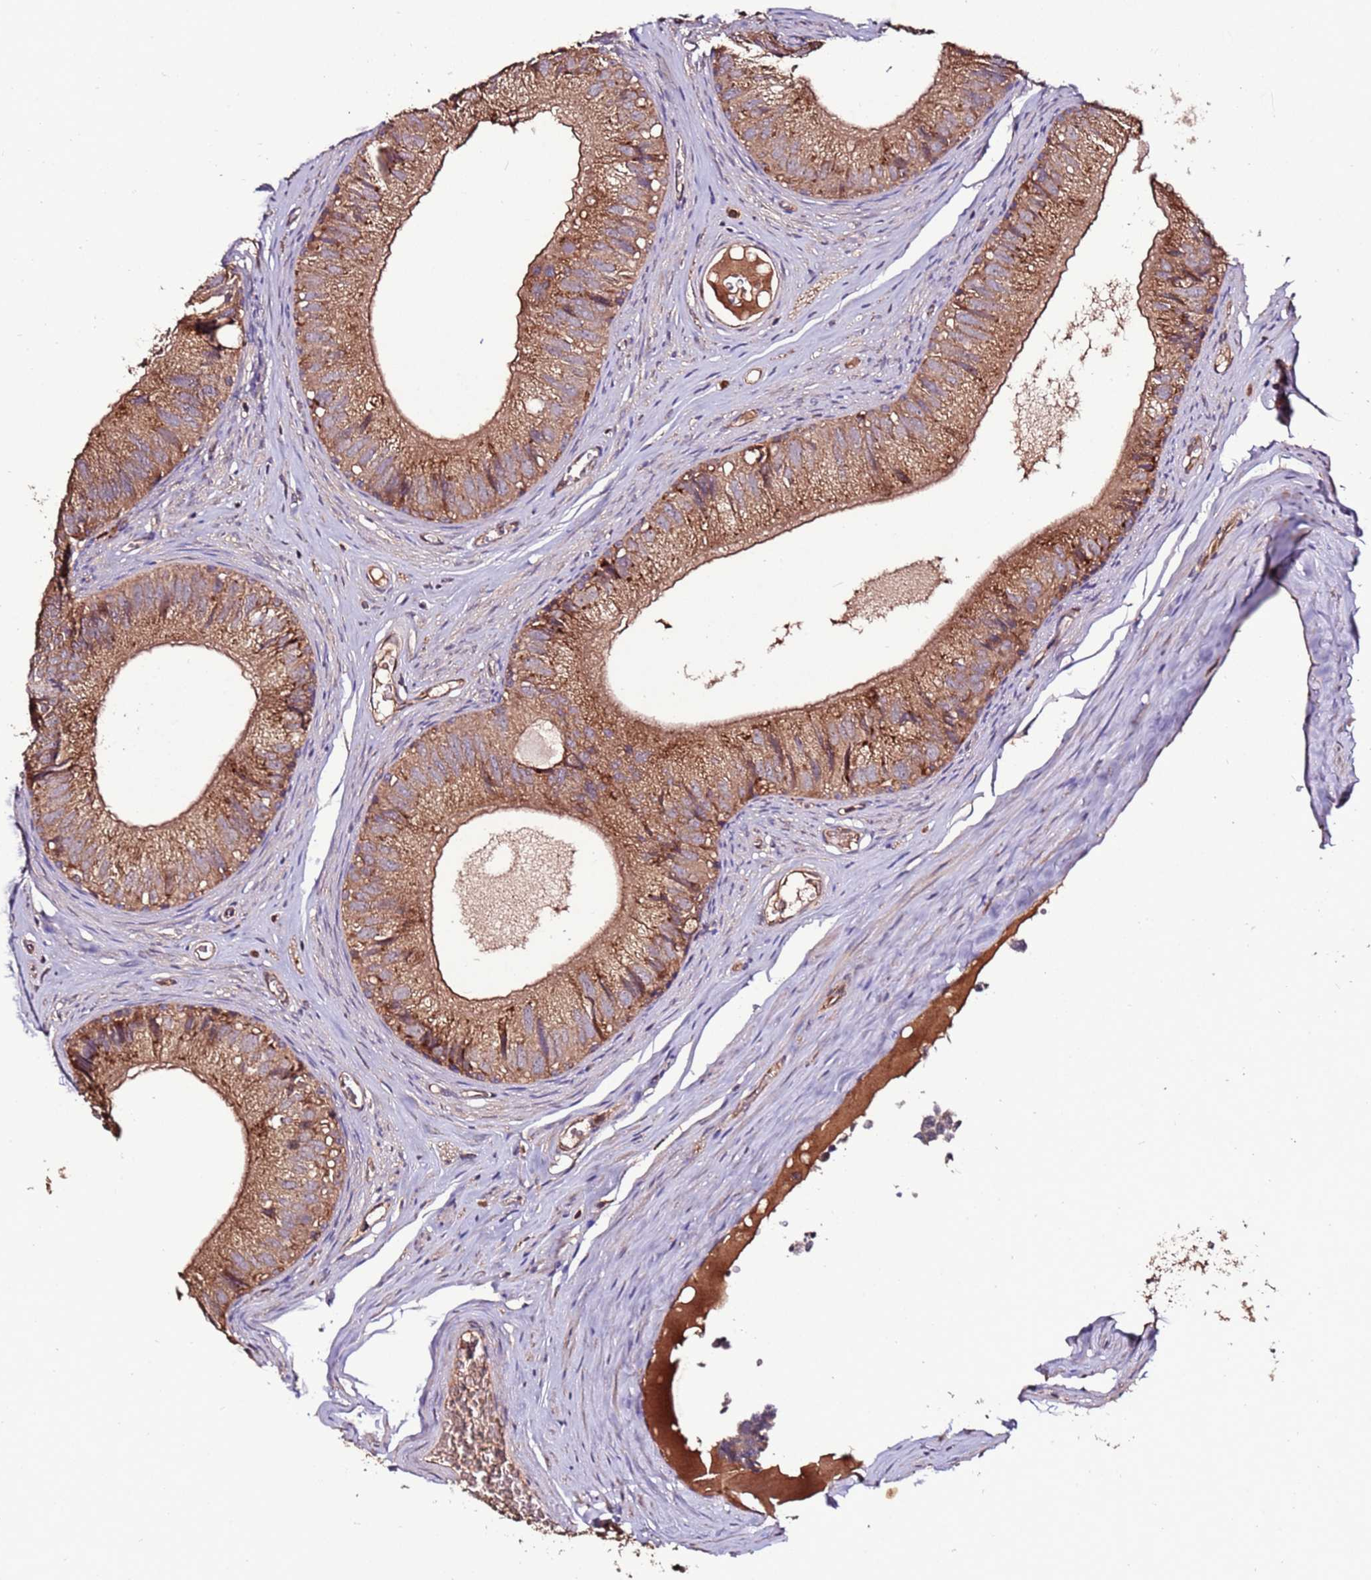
{"staining": {"intensity": "moderate", "quantity": ">75%", "location": "cytoplasmic/membranous"}, "tissue": "epididymis", "cell_type": "Glandular cells", "image_type": "normal", "snomed": [{"axis": "morphology", "description": "Normal tissue, NOS"}, {"axis": "topography", "description": "Epididymis"}], "caption": "This micrograph shows immunohistochemistry (IHC) staining of benign epididymis, with medium moderate cytoplasmic/membranous staining in about >75% of glandular cells.", "gene": "RPS15A", "patient": {"sex": "male", "age": 36}}